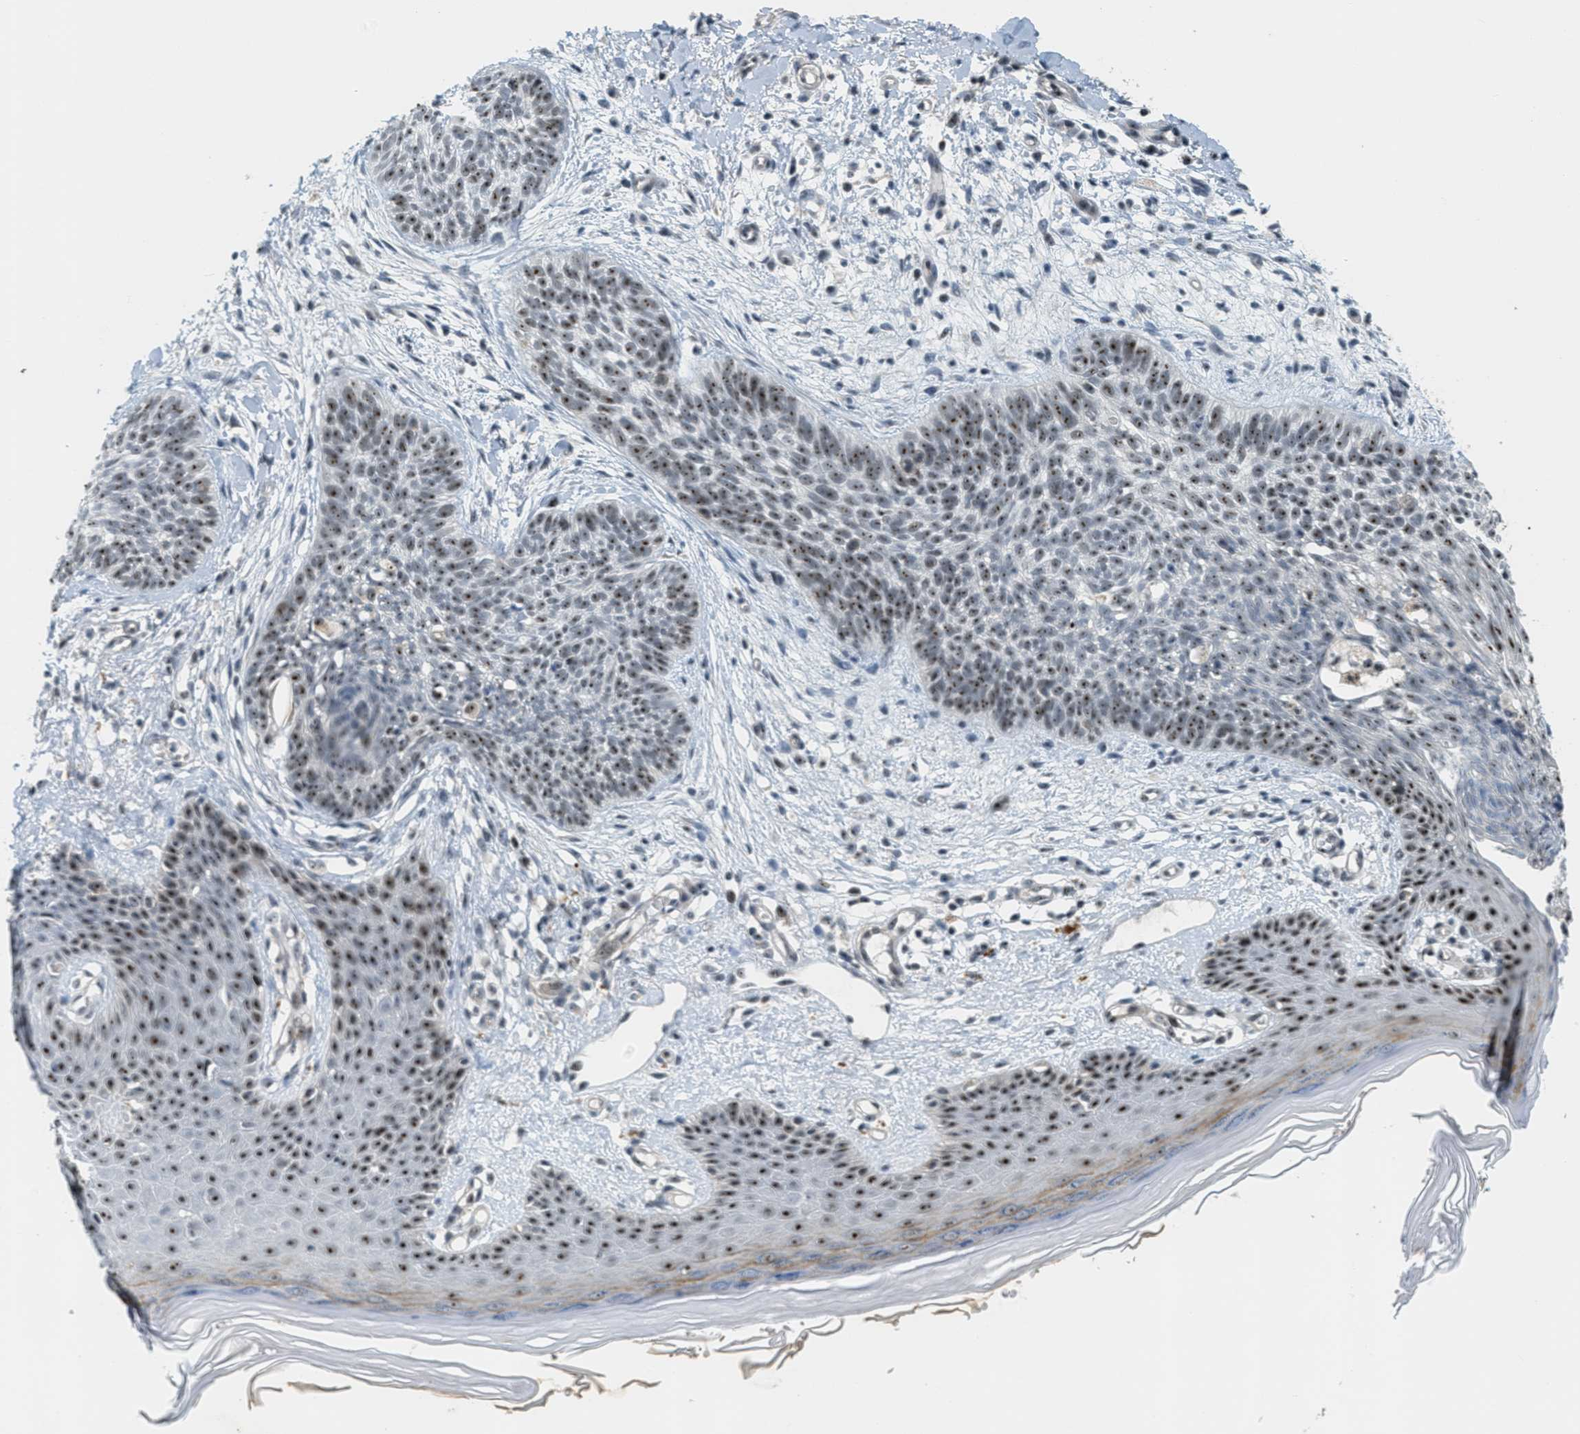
{"staining": {"intensity": "moderate", "quantity": ">75%", "location": "nuclear"}, "tissue": "skin cancer", "cell_type": "Tumor cells", "image_type": "cancer", "snomed": [{"axis": "morphology", "description": "Basal cell carcinoma"}, {"axis": "topography", "description": "Skin"}], "caption": "Skin cancer stained with a protein marker displays moderate staining in tumor cells.", "gene": "DDX47", "patient": {"sex": "female", "age": 59}}